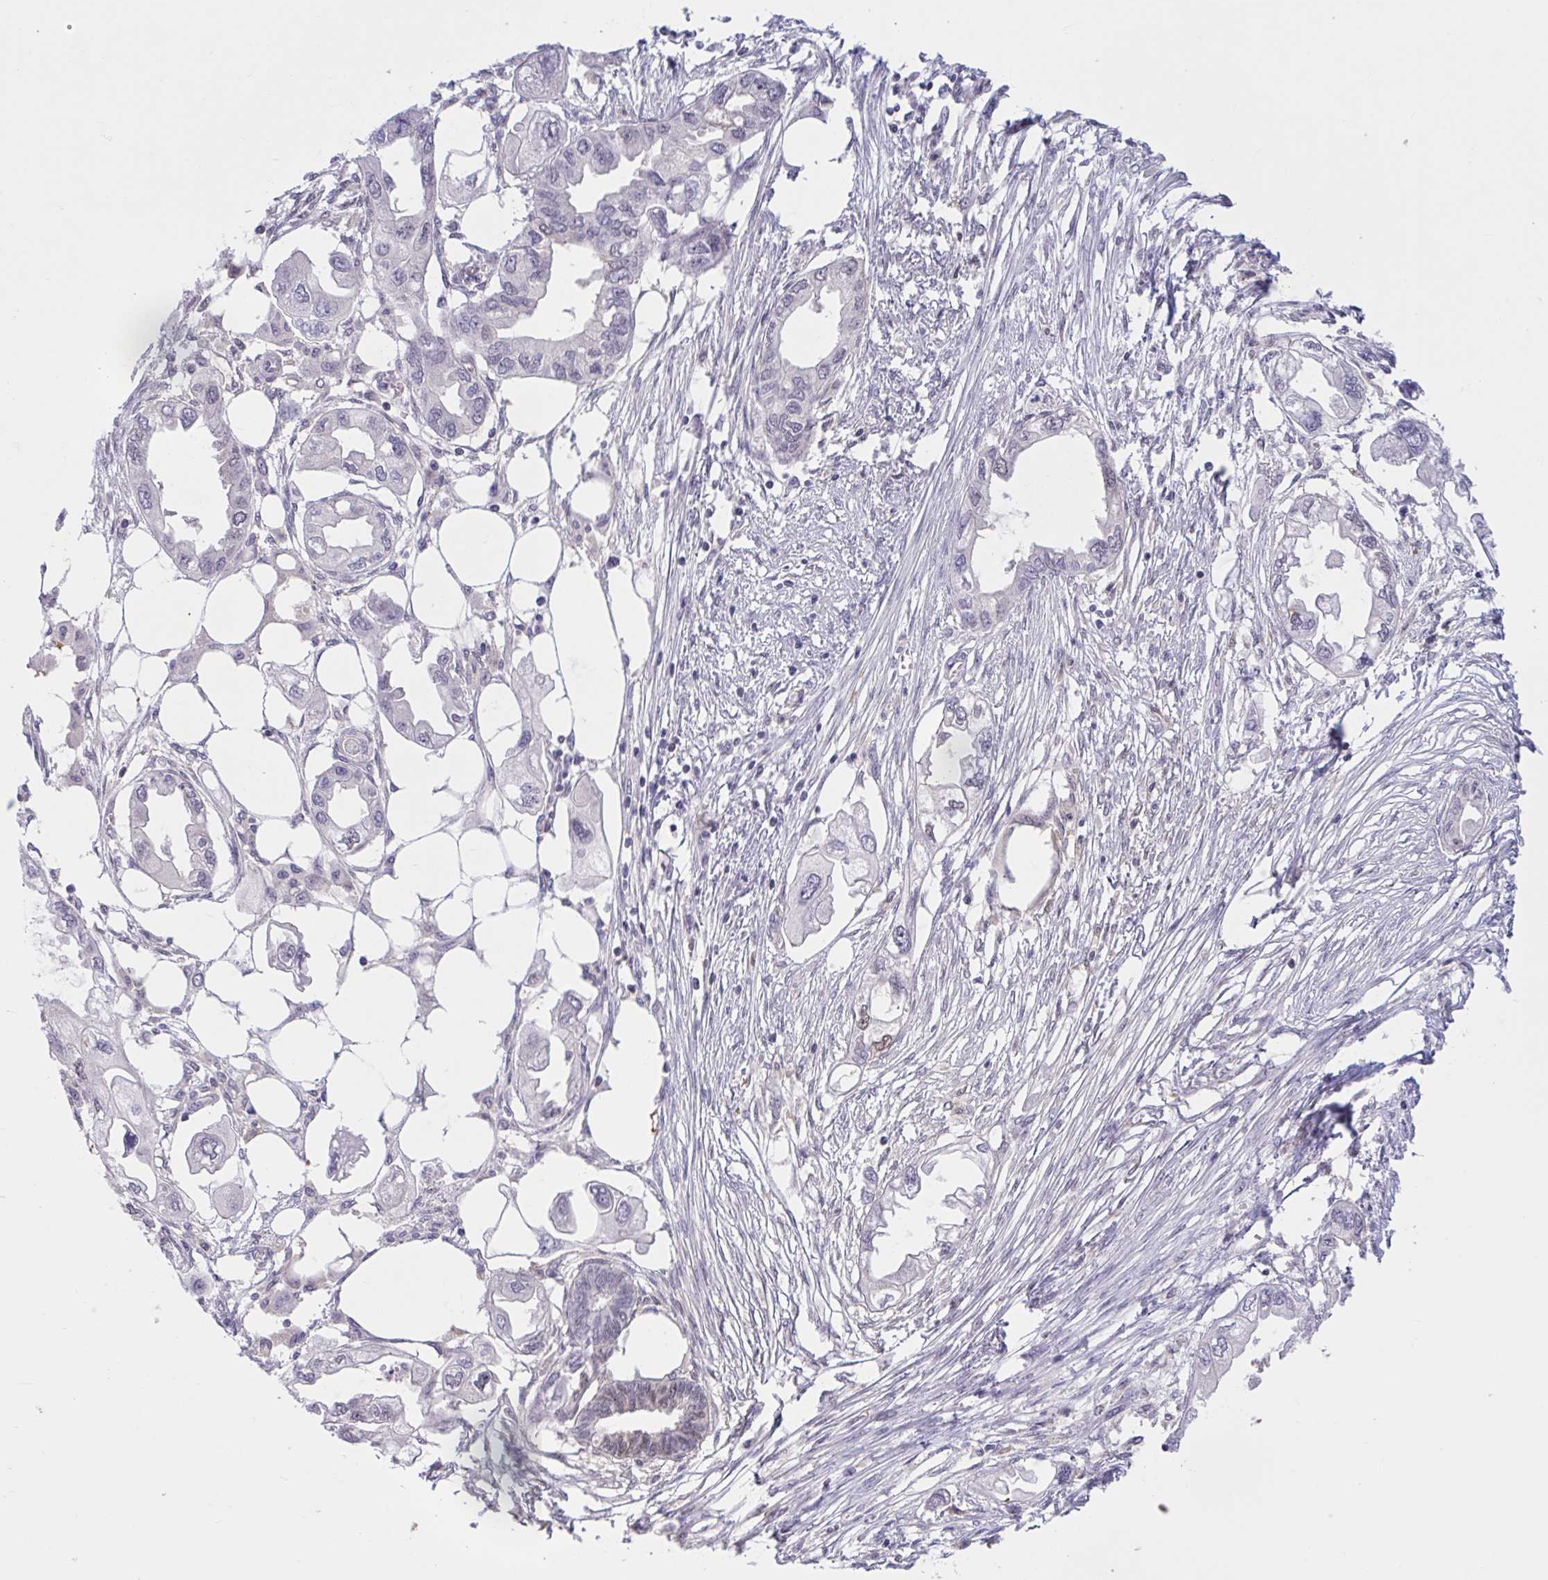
{"staining": {"intensity": "weak", "quantity": "<25%", "location": "nuclear"}, "tissue": "endometrial cancer", "cell_type": "Tumor cells", "image_type": "cancer", "snomed": [{"axis": "morphology", "description": "Adenocarcinoma, NOS"}, {"axis": "morphology", "description": "Adenocarcinoma, metastatic, NOS"}, {"axis": "topography", "description": "Adipose tissue"}, {"axis": "topography", "description": "Endometrium"}], "caption": "The image shows no staining of tumor cells in endometrial adenocarcinoma.", "gene": "RBL1", "patient": {"sex": "female", "age": 67}}